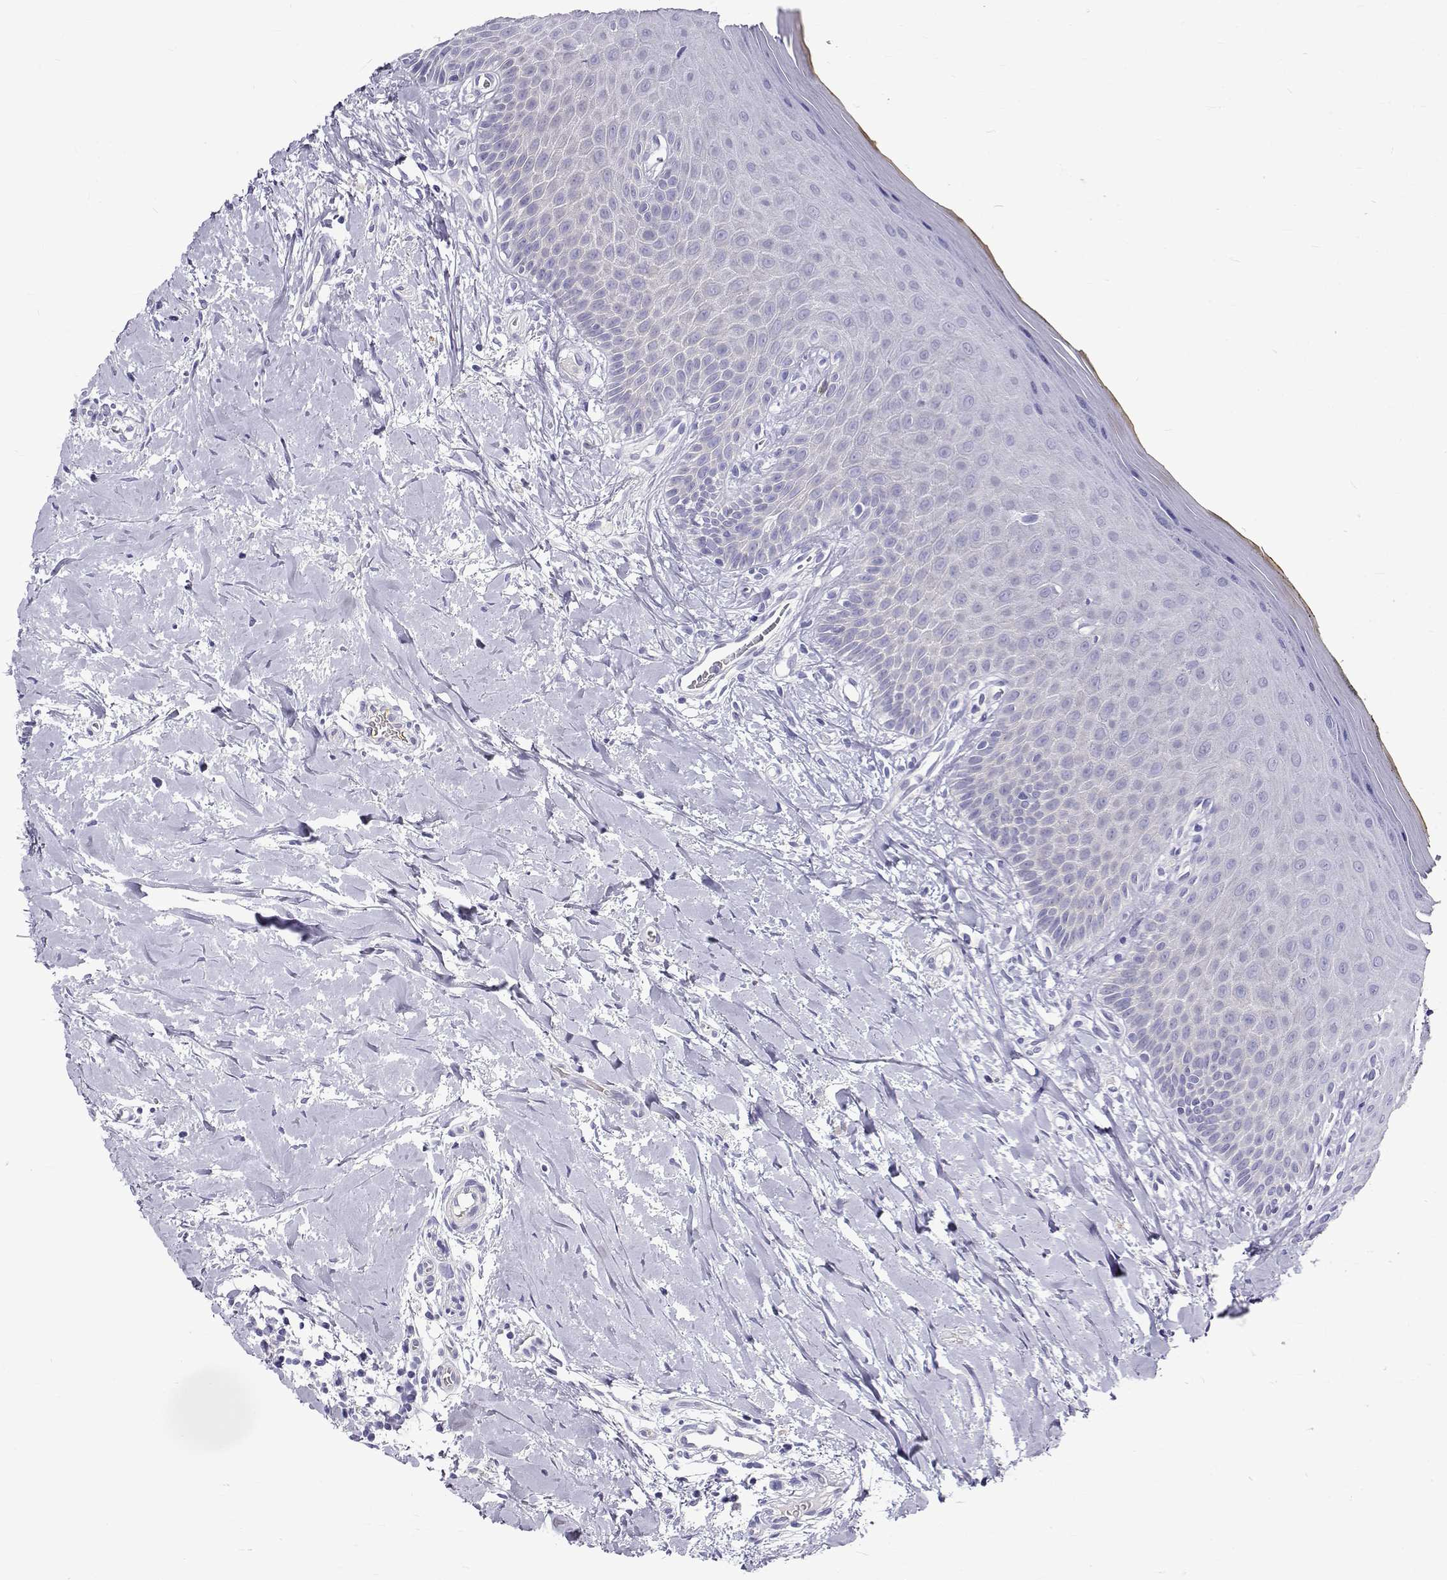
{"staining": {"intensity": "negative", "quantity": "none", "location": "none"}, "tissue": "oral mucosa", "cell_type": "Squamous epithelial cells", "image_type": "normal", "snomed": [{"axis": "morphology", "description": "Normal tissue, NOS"}, {"axis": "topography", "description": "Oral tissue"}], "caption": "Immunohistochemistry (IHC) photomicrograph of normal oral mucosa: oral mucosa stained with DAB exhibits no significant protein expression in squamous epithelial cells.", "gene": "IGSF1", "patient": {"sex": "female", "age": 43}}